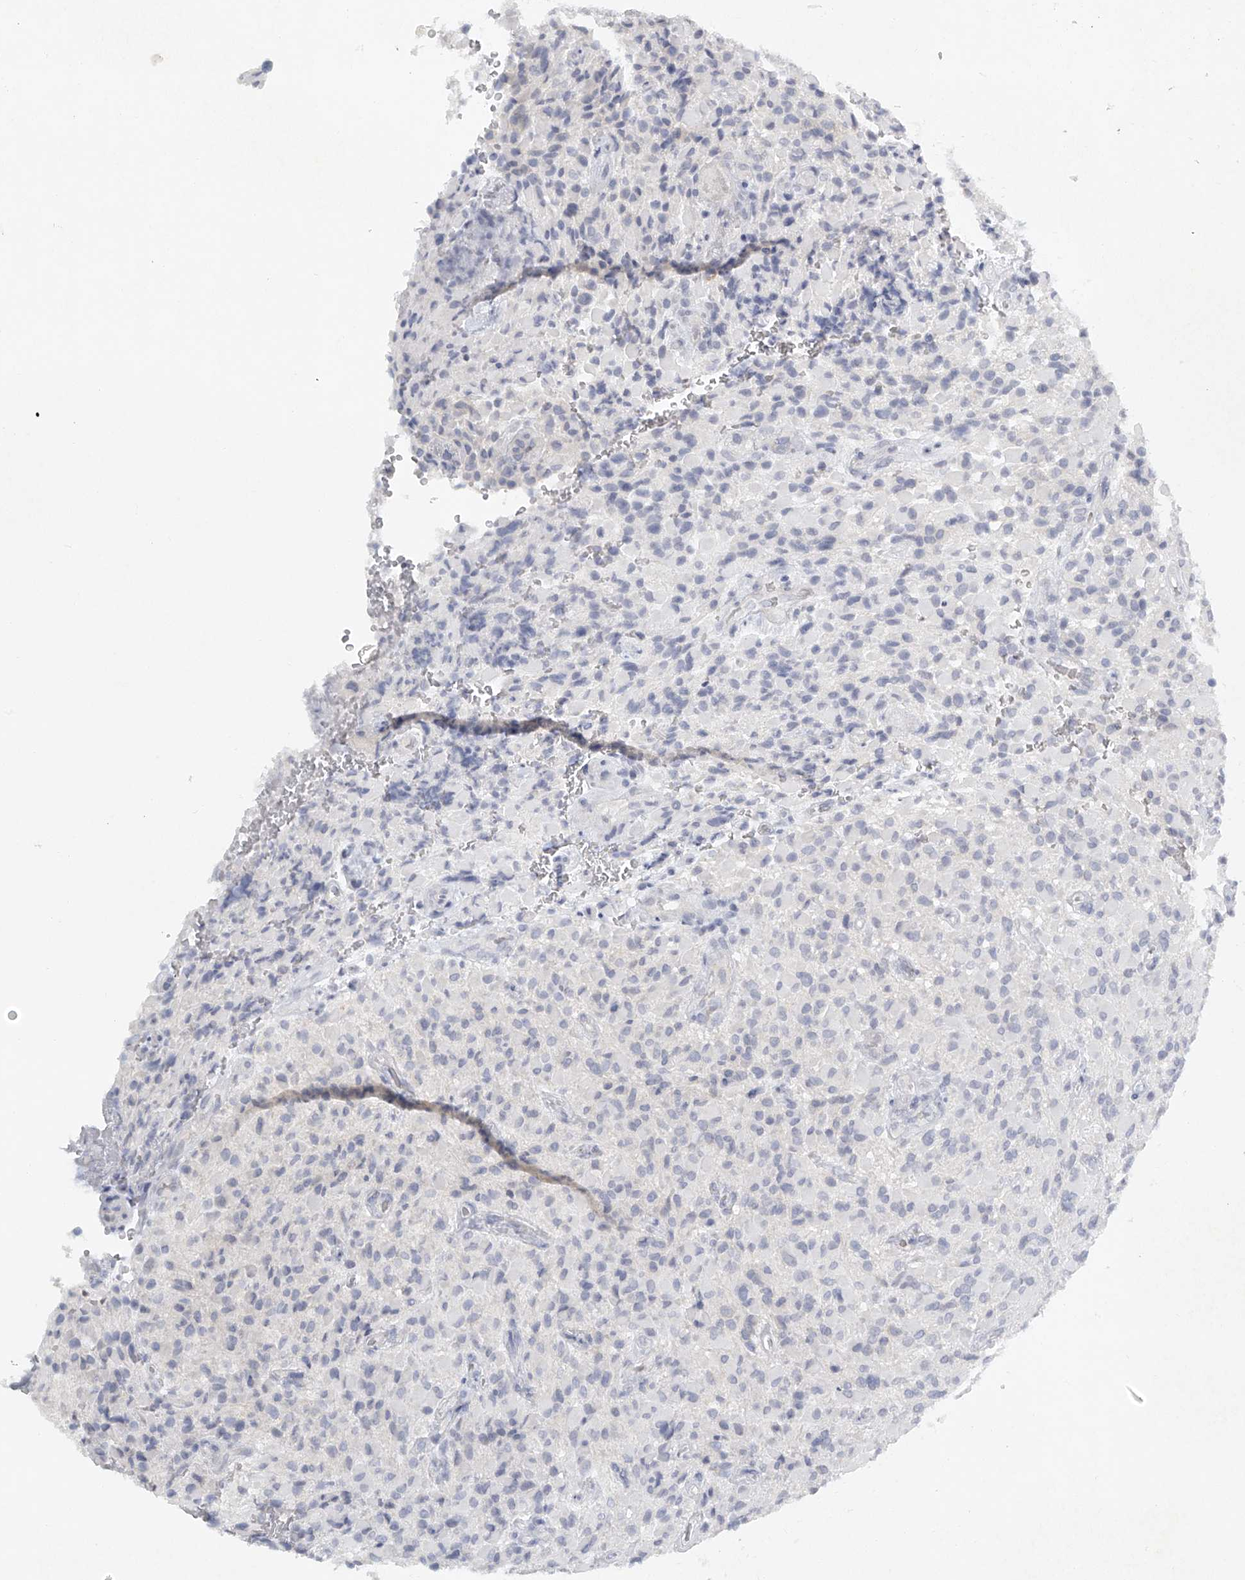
{"staining": {"intensity": "negative", "quantity": "none", "location": "none"}, "tissue": "glioma", "cell_type": "Tumor cells", "image_type": "cancer", "snomed": [{"axis": "morphology", "description": "Glioma, malignant, High grade"}, {"axis": "topography", "description": "Brain"}], "caption": "Tumor cells are negative for brown protein staining in glioma. The staining was performed using DAB (3,3'-diaminobenzidine) to visualize the protein expression in brown, while the nuclei were stained in blue with hematoxylin (Magnification: 20x).", "gene": "FAT2", "patient": {"sex": "male", "age": 71}}